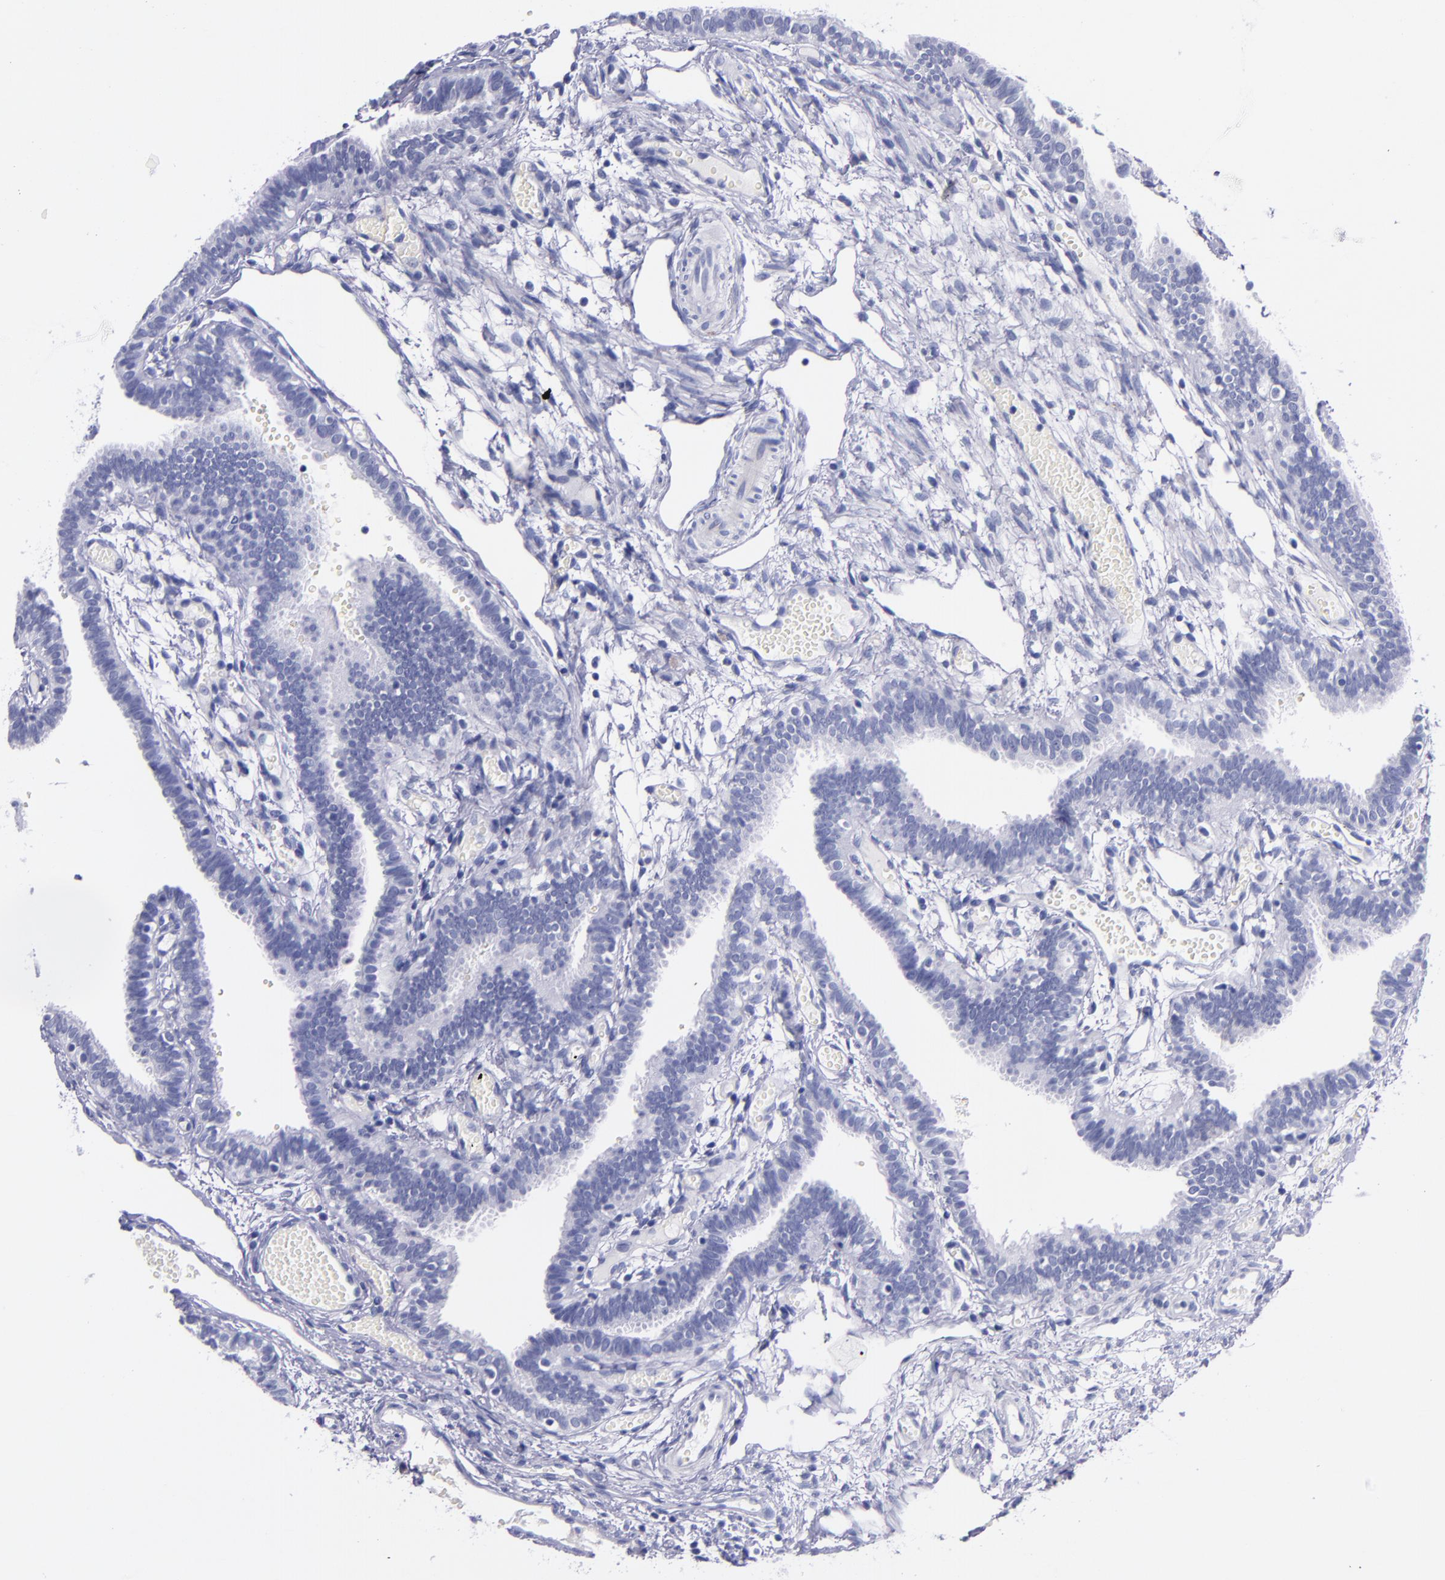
{"staining": {"intensity": "negative", "quantity": "none", "location": "none"}, "tissue": "fallopian tube", "cell_type": "Glandular cells", "image_type": "normal", "snomed": [{"axis": "morphology", "description": "Normal tissue, NOS"}, {"axis": "topography", "description": "Fallopian tube"}], "caption": "A high-resolution image shows IHC staining of normal fallopian tube, which displays no significant positivity in glandular cells. Brightfield microscopy of immunohistochemistry (IHC) stained with DAB (3,3'-diaminobenzidine) (brown) and hematoxylin (blue), captured at high magnification.", "gene": "SV2A", "patient": {"sex": "female", "age": 29}}